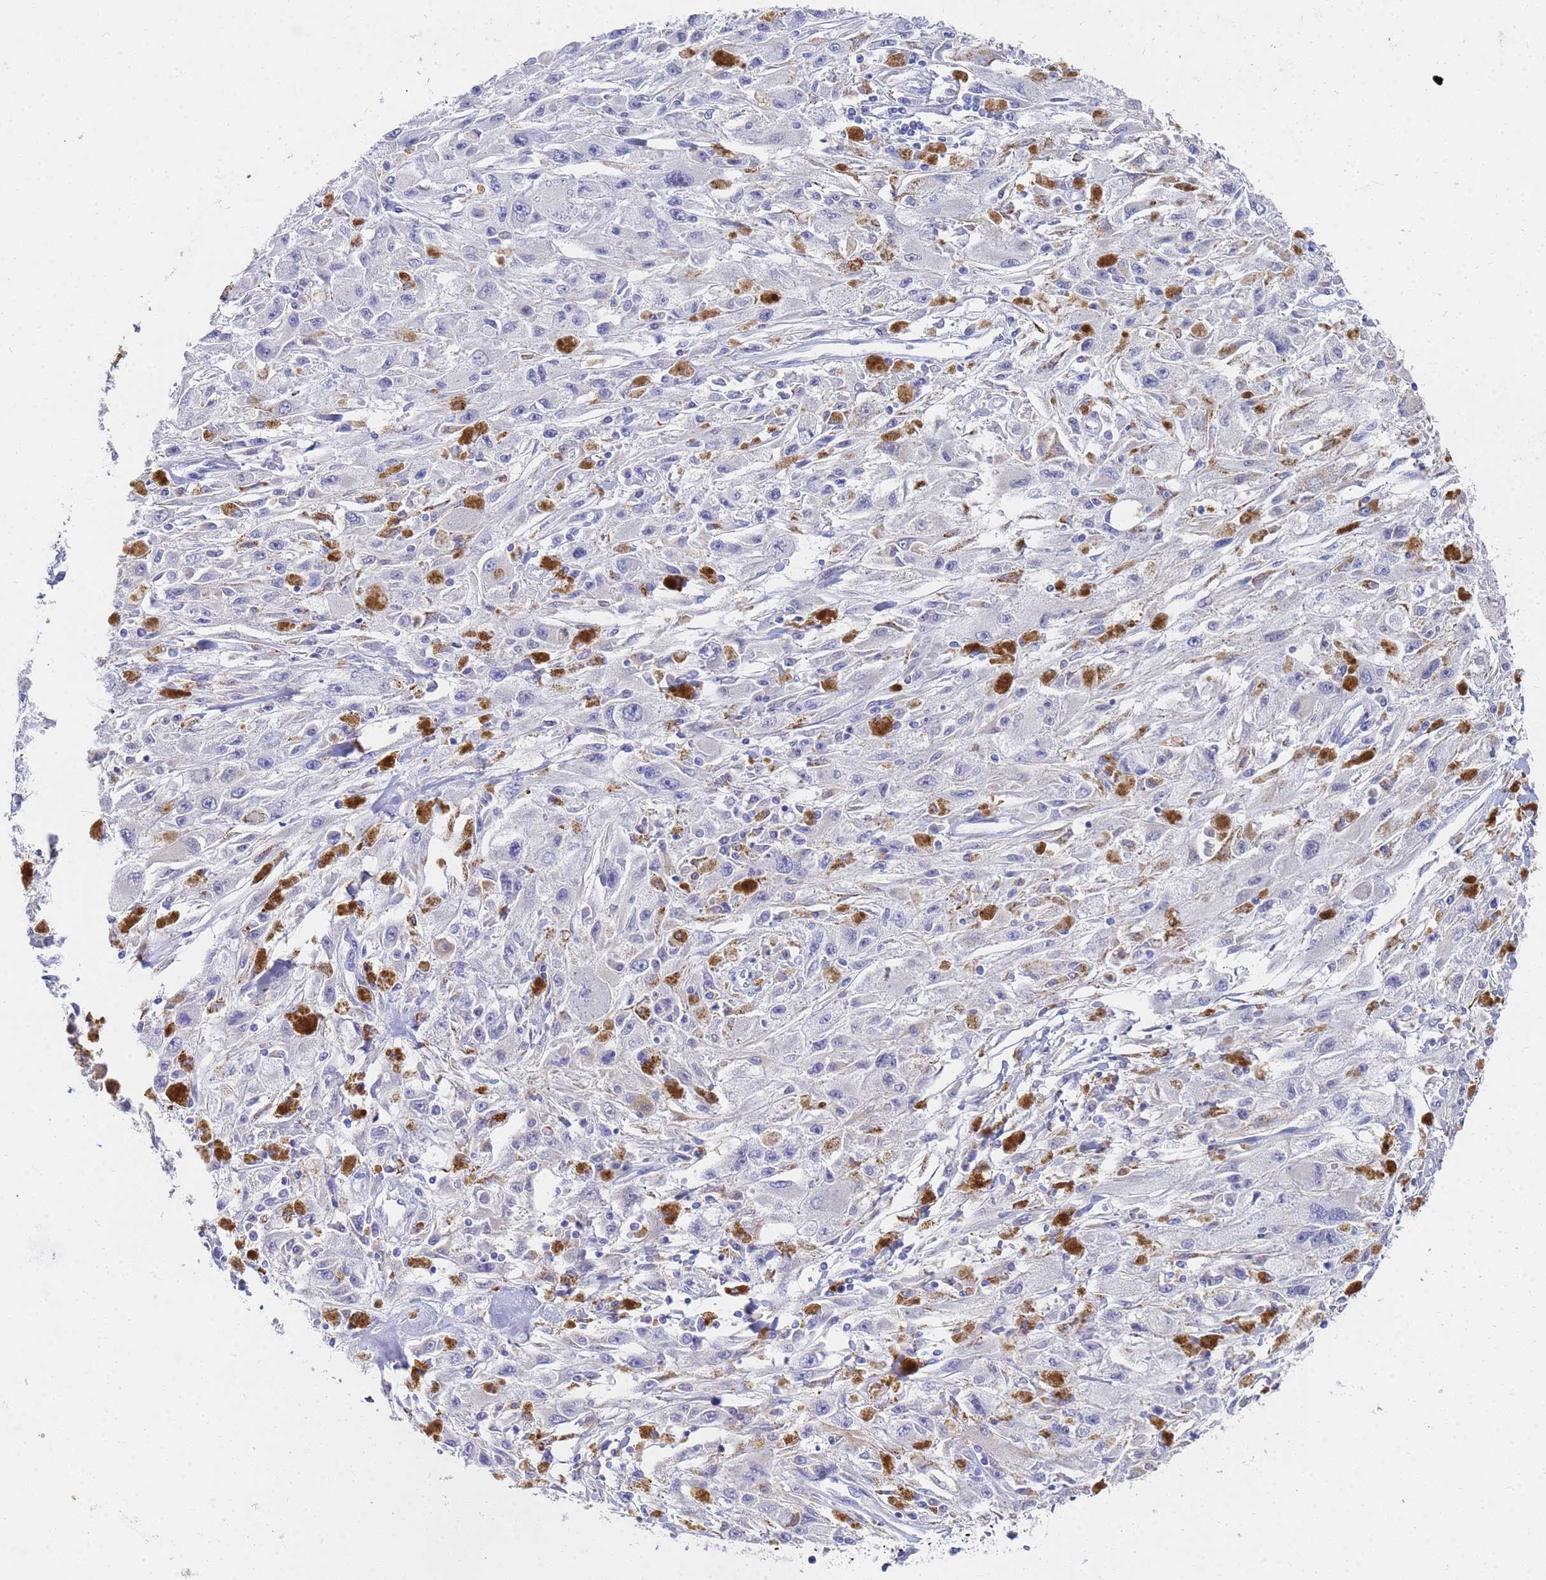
{"staining": {"intensity": "negative", "quantity": "none", "location": "none"}, "tissue": "melanoma", "cell_type": "Tumor cells", "image_type": "cancer", "snomed": [{"axis": "morphology", "description": "Malignant melanoma, Metastatic site"}, {"axis": "topography", "description": "Skin"}], "caption": "Tumor cells show no significant protein expression in malignant melanoma (metastatic site).", "gene": "C2orf72", "patient": {"sex": "male", "age": 53}}